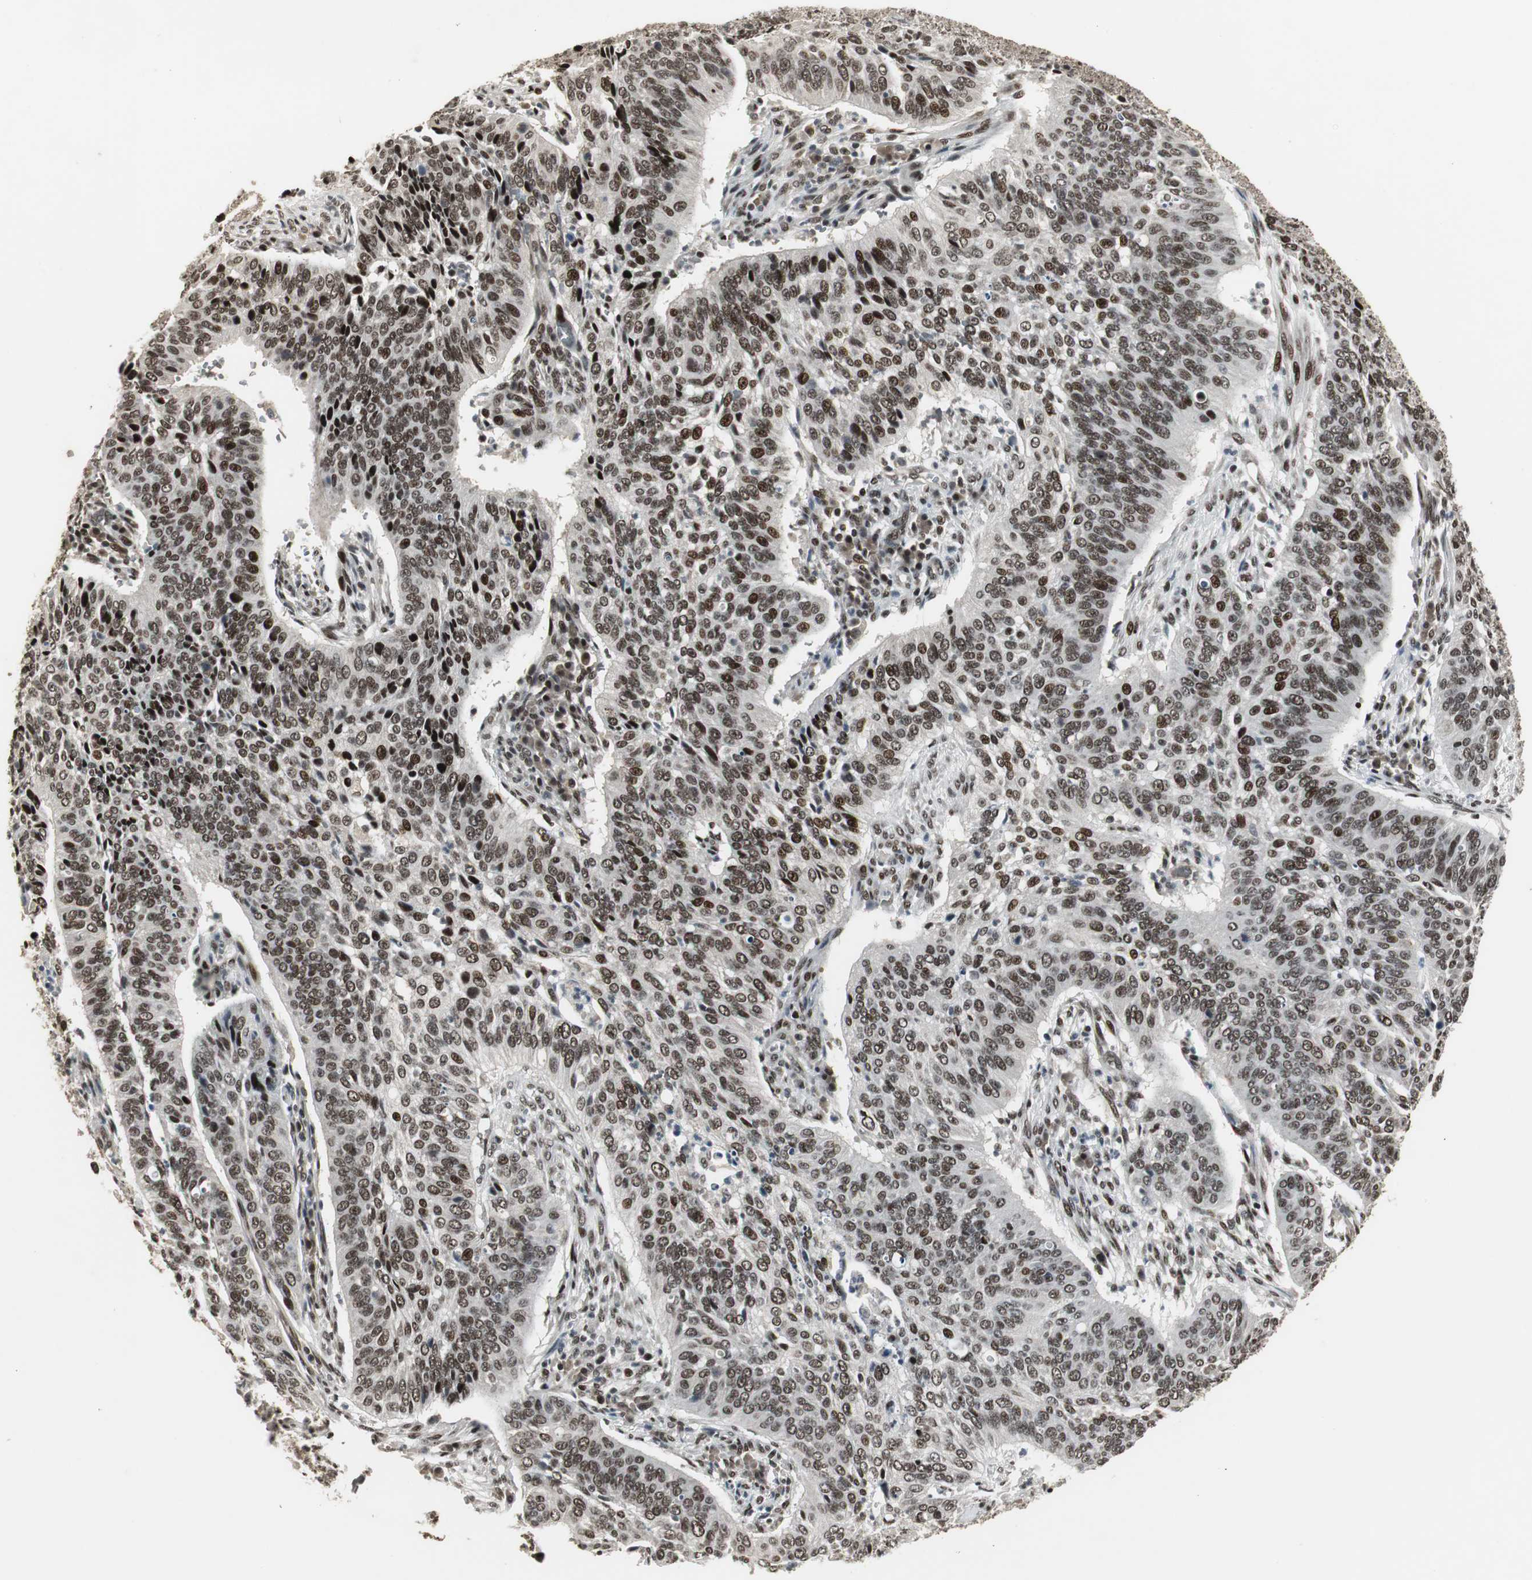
{"staining": {"intensity": "moderate", "quantity": ">75%", "location": "nuclear"}, "tissue": "cervical cancer", "cell_type": "Tumor cells", "image_type": "cancer", "snomed": [{"axis": "morphology", "description": "Squamous cell carcinoma, NOS"}, {"axis": "topography", "description": "Cervix"}], "caption": "Immunohistochemistry (IHC) (DAB) staining of human squamous cell carcinoma (cervical) demonstrates moderate nuclear protein expression in about >75% of tumor cells.", "gene": "TAF5", "patient": {"sex": "female", "age": 39}}